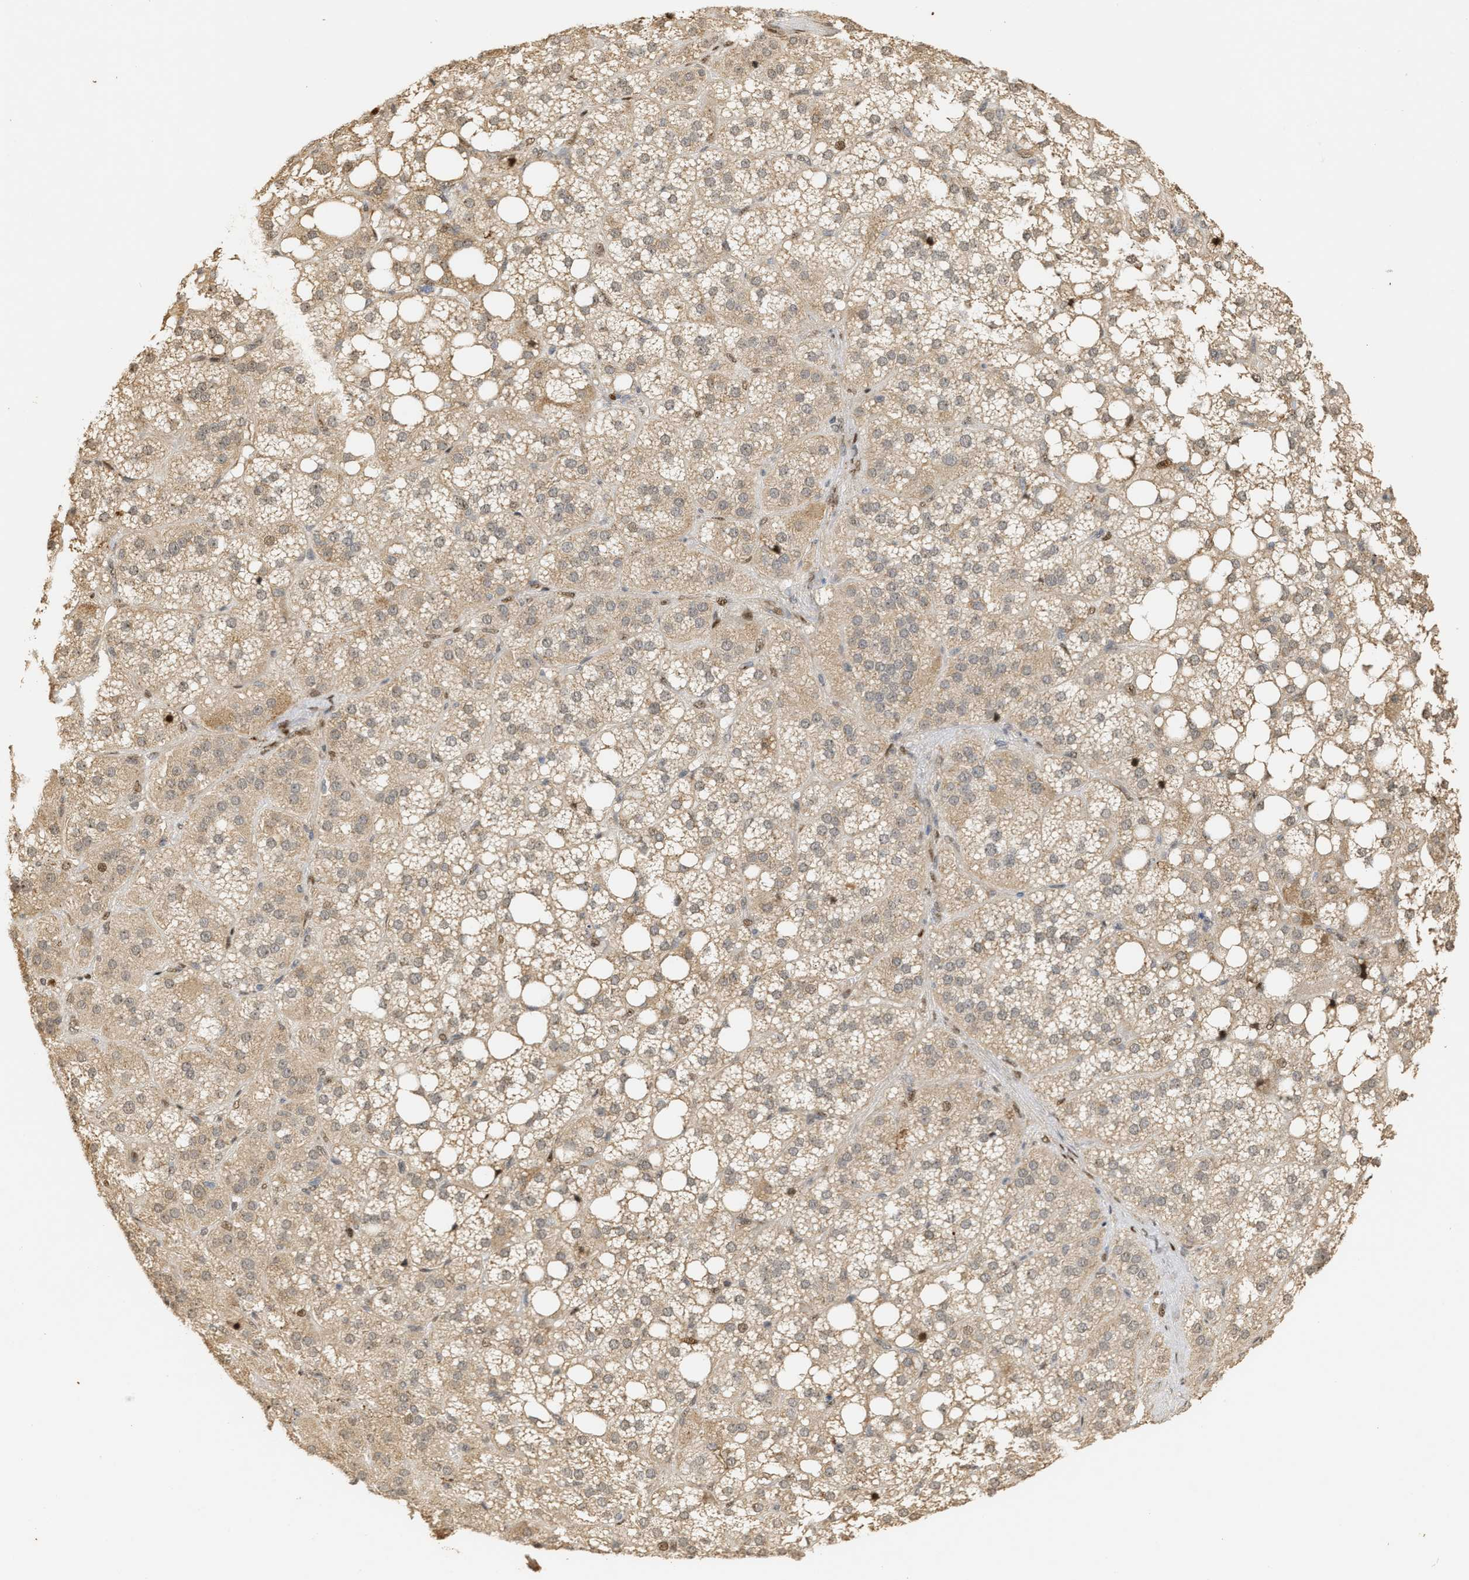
{"staining": {"intensity": "strong", "quantity": "<25%", "location": "cytoplasmic/membranous,nuclear"}, "tissue": "adrenal gland", "cell_type": "Glandular cells", "image_type": "normal", "snomed": [{"axis": "morphology", "description": "Normal tissue, NOS"}, {"axis": "topography", "description": "Adrenal gland"}], "caption": "Protein expression analysis of normal adrenal gland shows strong cytoplasmic/membranous,nuclear staining in approximately <25% of glandular cells.", "gene": "ZFAND5", "patient": {"sex": "female", "age": 59}}